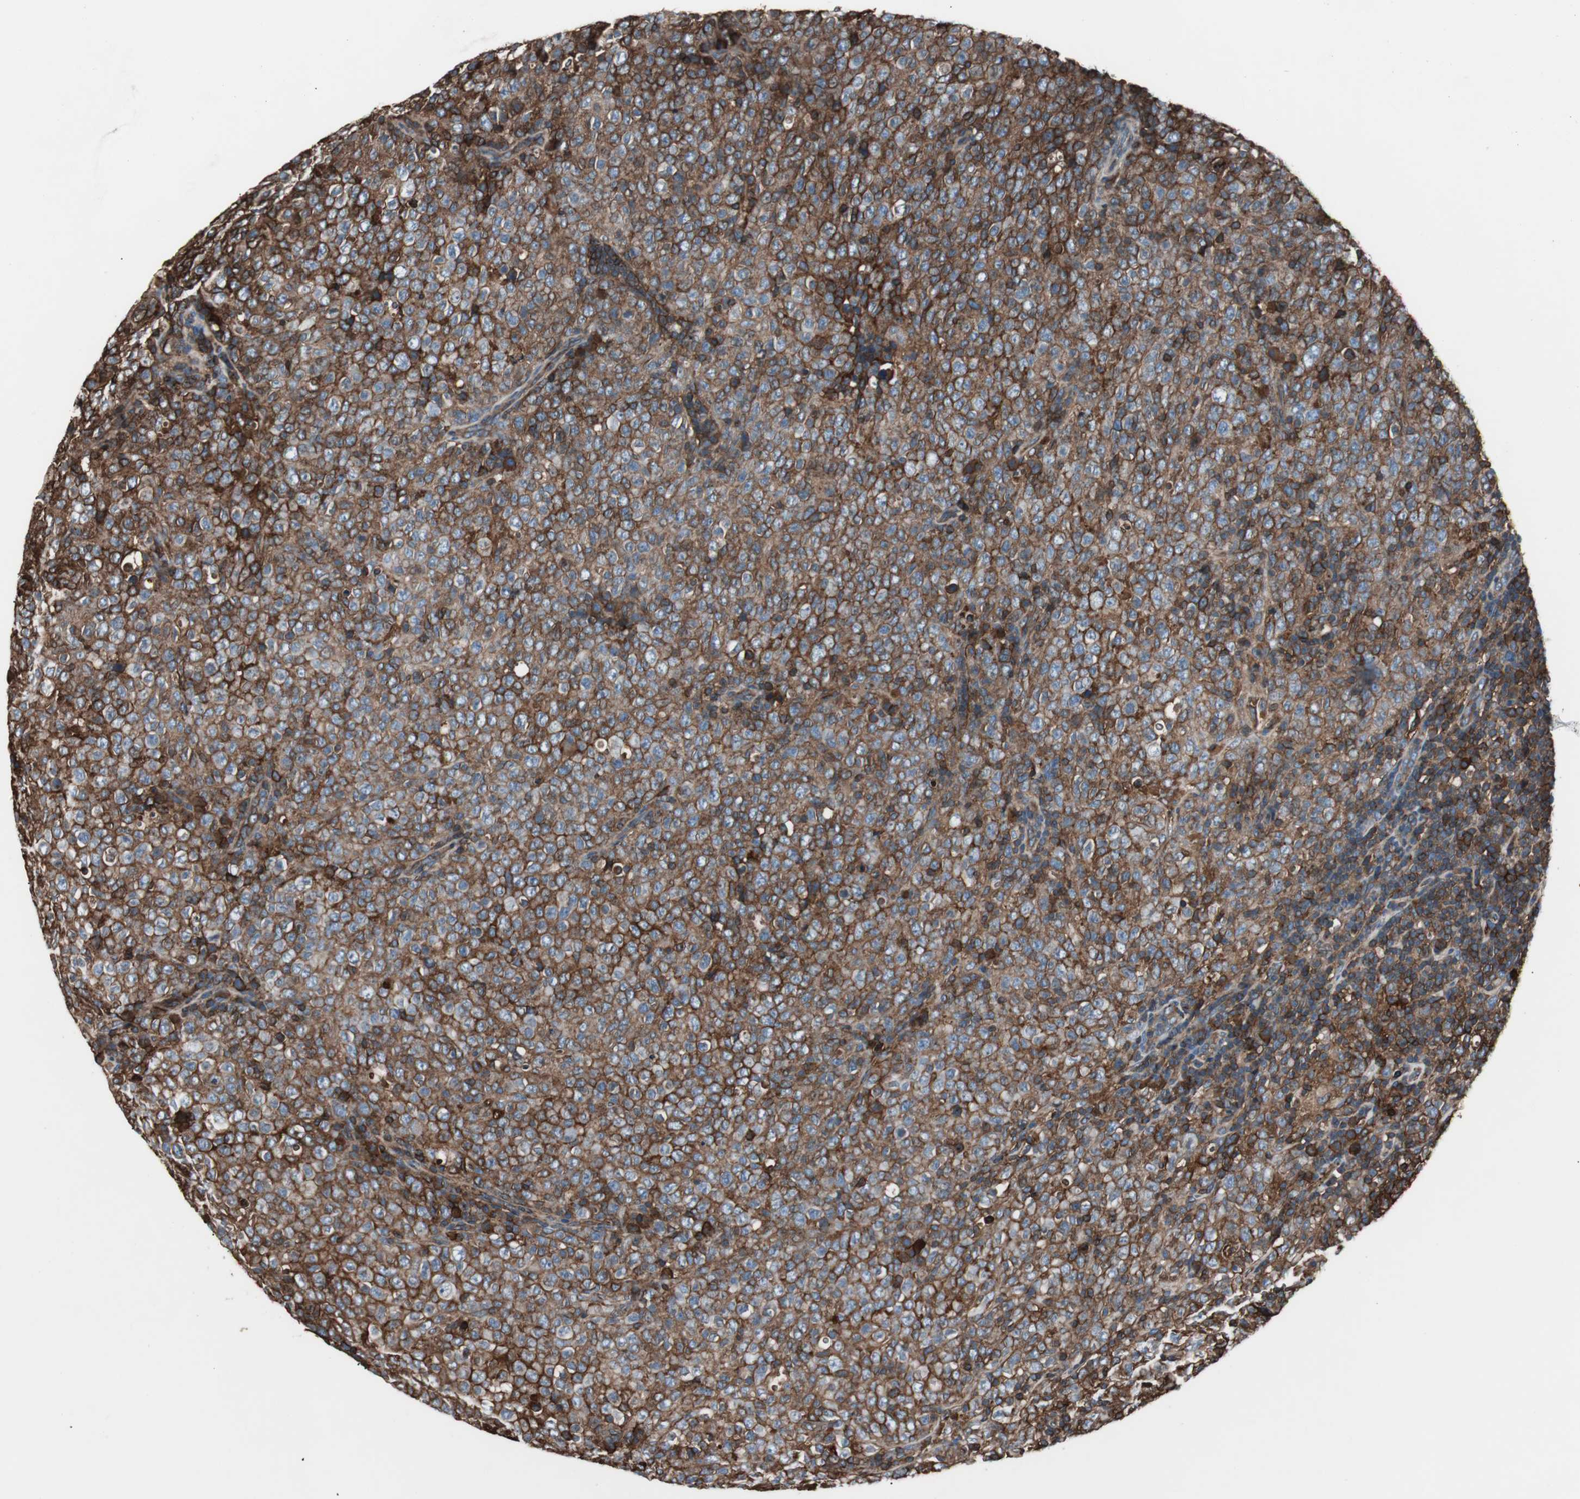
{"staining": {"intensity": "strong", "quantity": ">75%", "location": "cytoplasmic/membranous"}, "tissue": "lymphoma", "cell_type": "Tumor cells", "image_type": "cancer", "snomed": [{"axis": "morphology", "description": "Malignant lymphoma, non-Hodgkin's type, High grade"}, {"axis": "topography", "description": "Tonsil"}], "caption": "Malignant lymphoma, non-Hodgkin's type (high-grade) tissue exhibits strong cytoplasmic/membranous staining in approximately >75% of tumor cells, visualized by immunohistochemistry.", "gene": "B2M", "patient": {"sex": "female", "age": 36}}